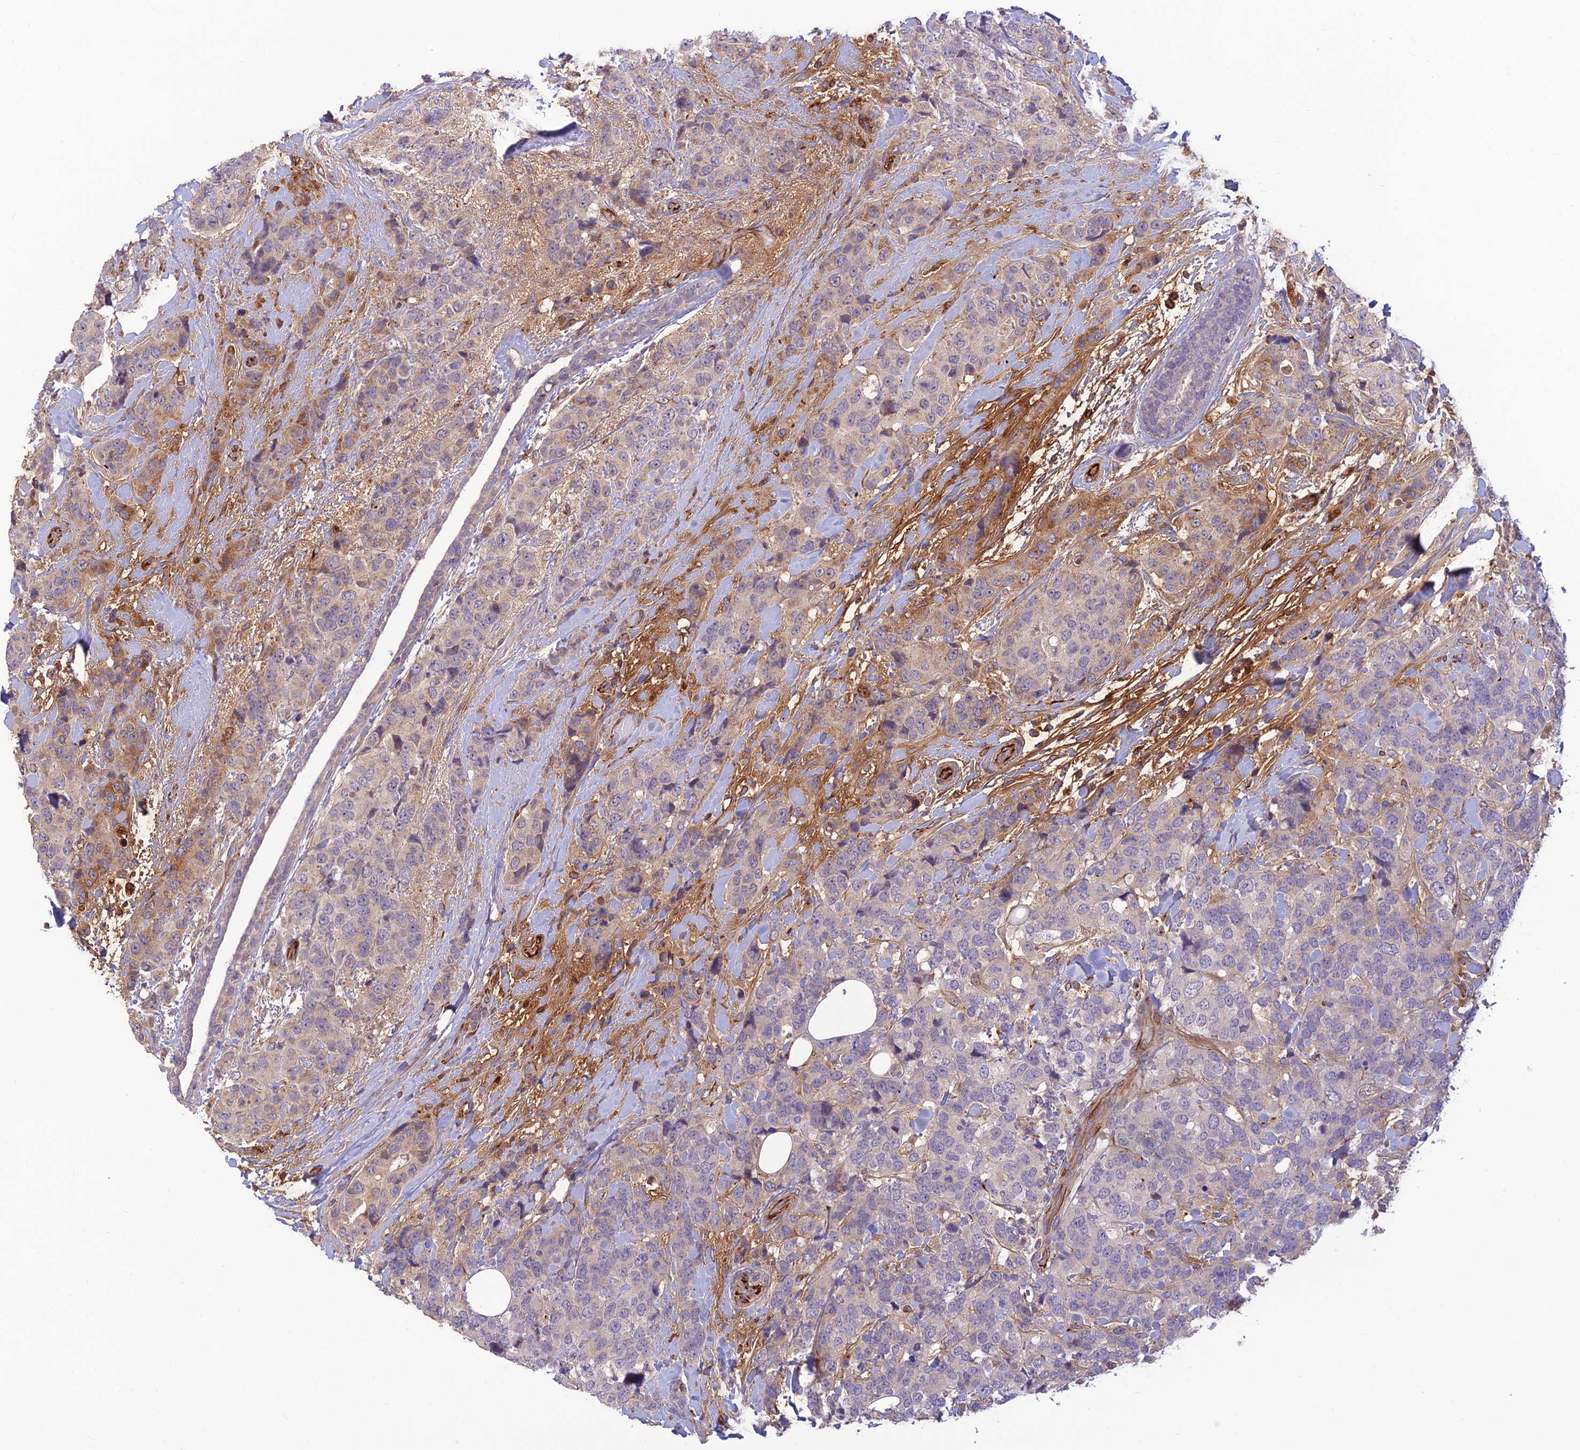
{"staining": {"intensity": "weak", "quantity": "<25%", "location": "cytoplasmic/membranous"}, "tissue": "breast cancer", "cell_type": "Tumor cells", "image_type": "cancer", "snomed": [{"axis": "morphology", "description": "Lobular carcinoma"}, {"axis": "topography", "description": "Breast"}], "caption": "The photomicrograph exhibits no significant staining in tumor cells of breast lobular carcinoma.", "gene": "ST8SIA5", "patient": {"sex": "female", "age": 59}}